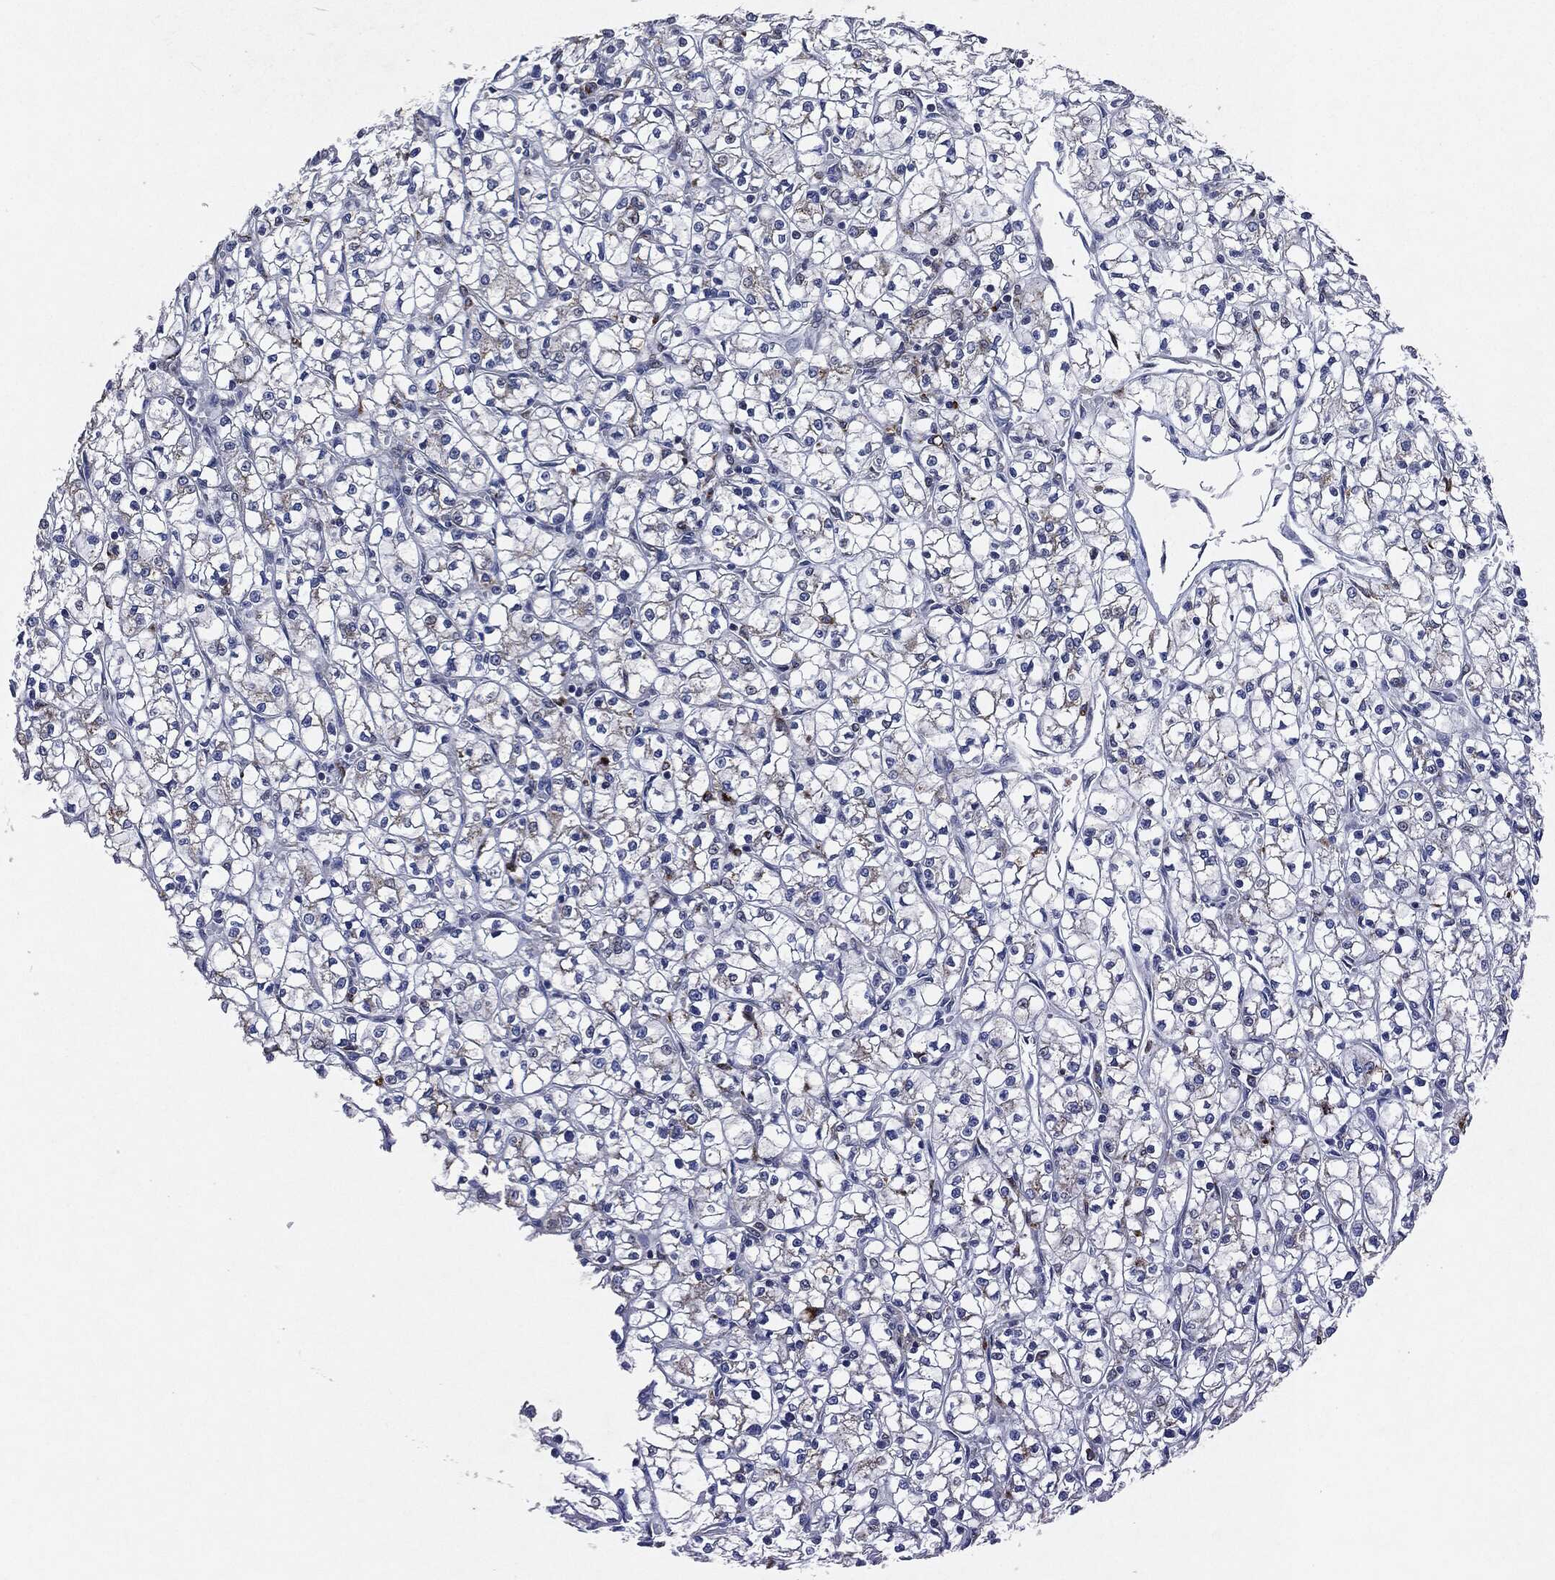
{"staining": {"intensity": "negative", "quantity": "none", "location": "none"}, "tissue": "renal cancer", "cell_type": "Tumor cells", "image_type": "cancer", "snomed": [{"axis": "morphology", "description": "Adenocarcinoma, NOS"}, {"axis": "topography", "description": "Kidney"}], "caption": "A histopathology image of human renal adenocarcinoma is negative for staining in tumor cells.", "gene": "SLC31A2", "patient": {"sex": "female", "age": 64}}